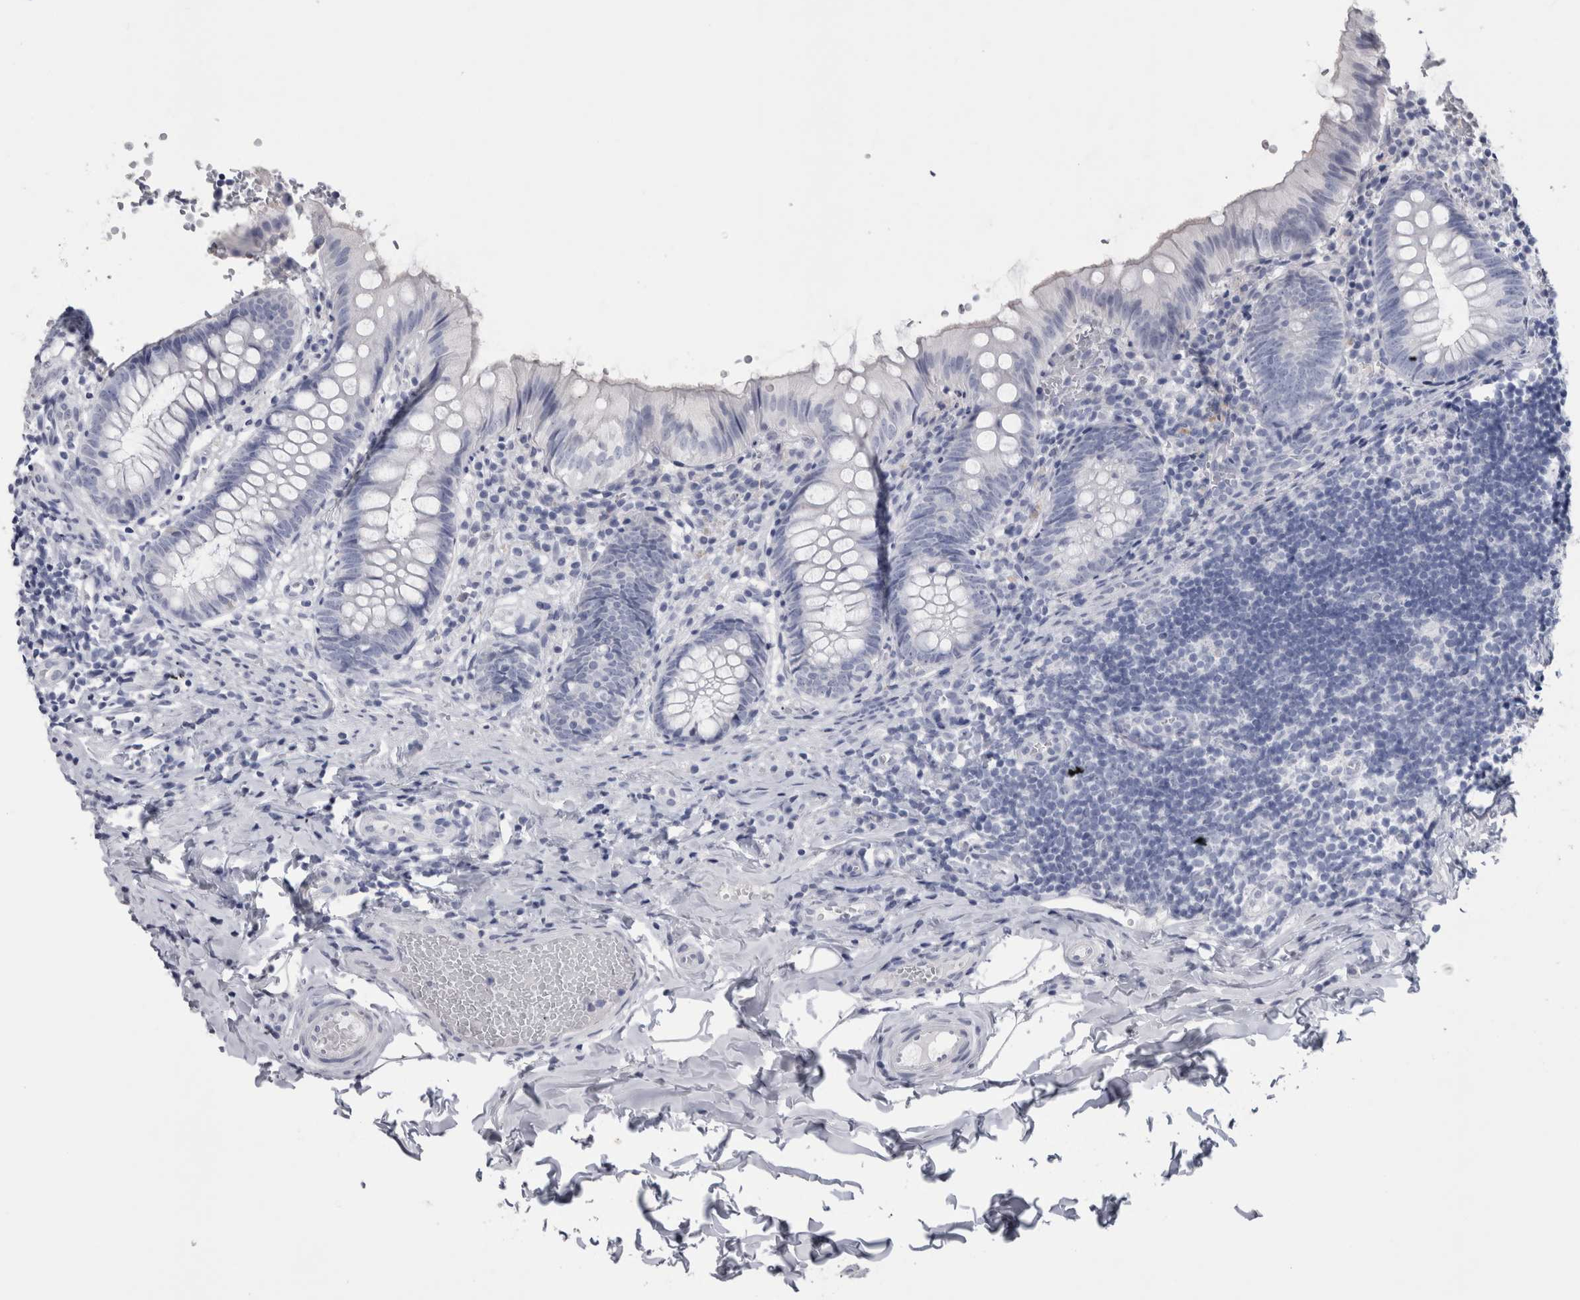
{"staining": {"intensity": "negative", "quantity": "none", "location": "none"}, "tissue": "appendix", "cell_type": "Glandular cells", "image_type": "normal", "snomed": [{"axis": "morphology", "description": "Normal tissue, NOS"}, {"axis": "topography", "description": "Appendix"}], "caption": "Immunohistochemistry photomicrograph of unremarkable appendix: appendix stained with DAB demonstrates no significant protein positivity in glandular cells.", "gene": "PTH", "patient": {"sex": "male", "age": 8}}